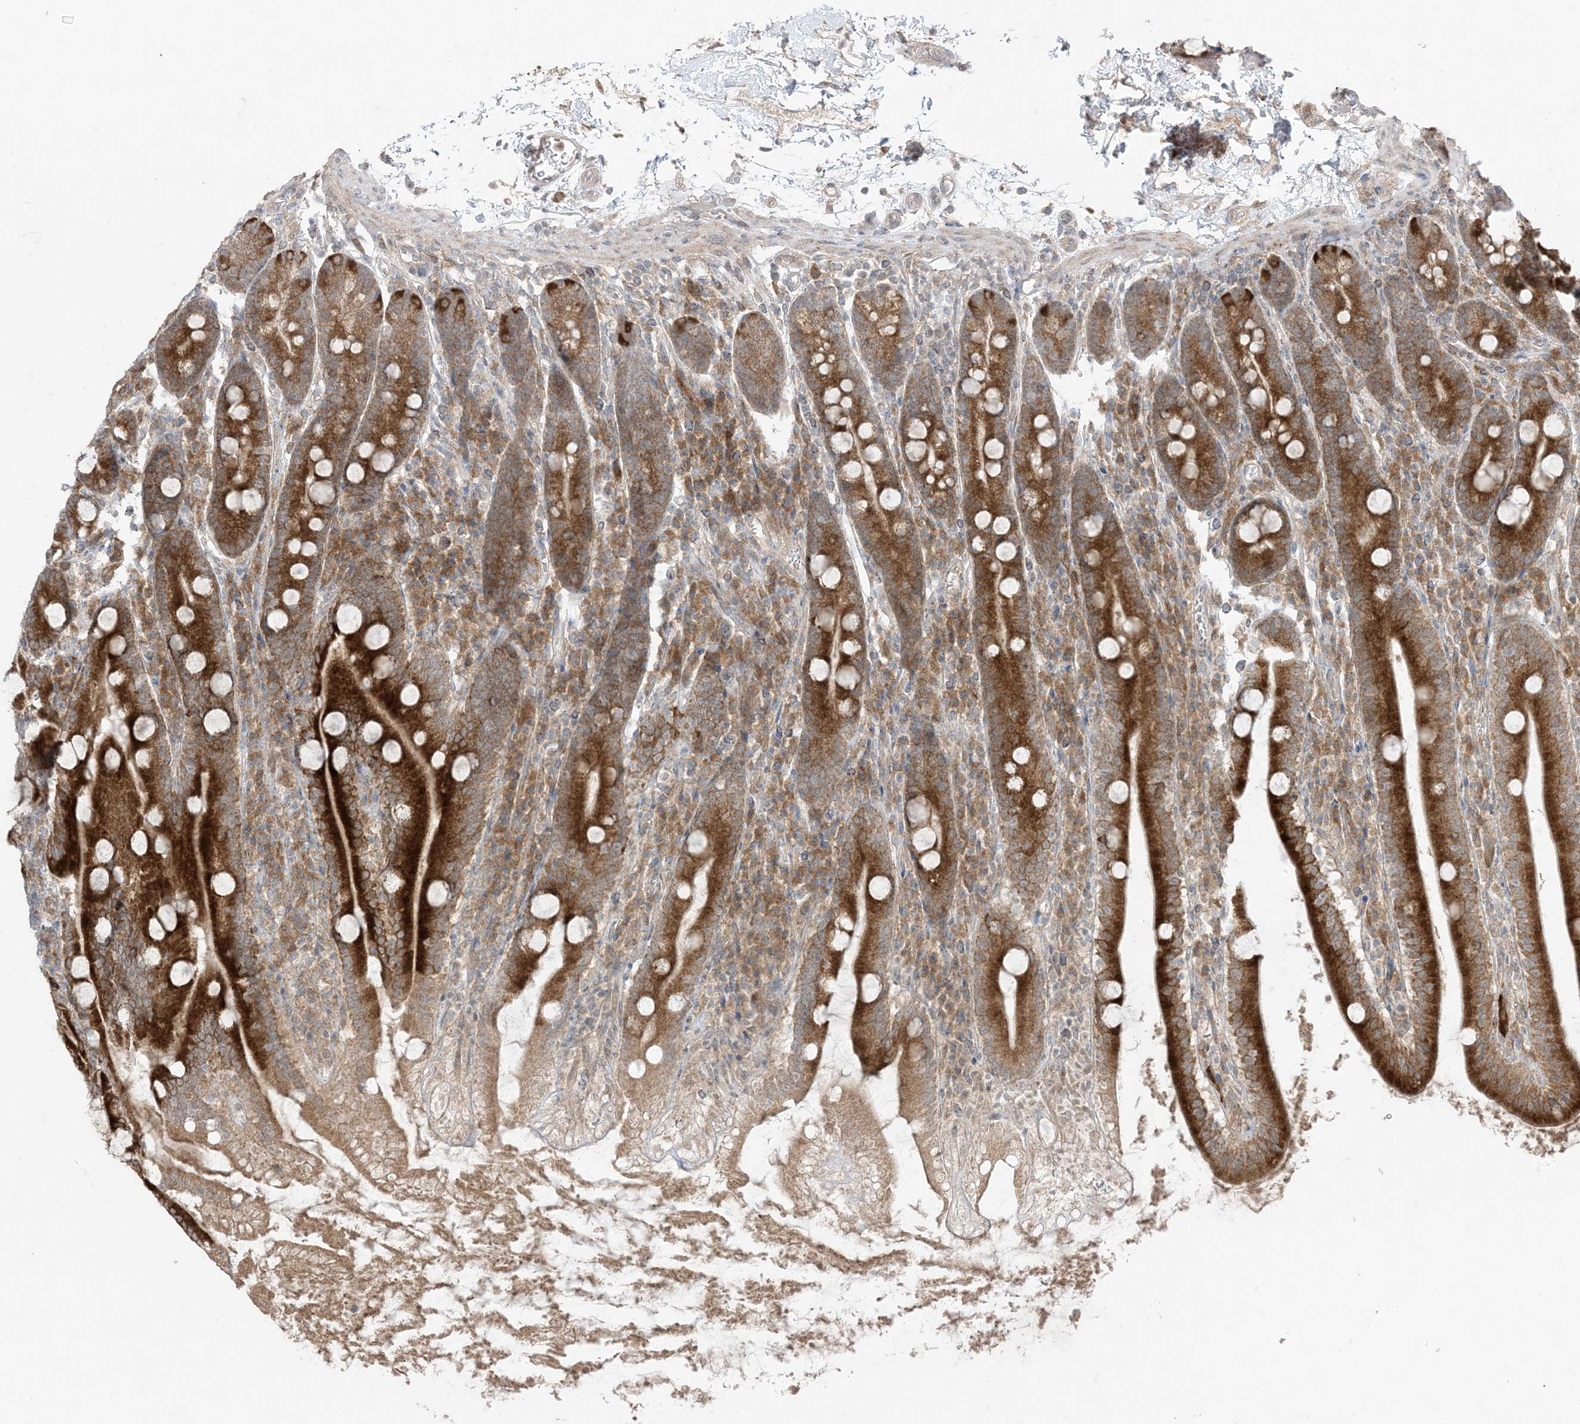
{"staining": {"intensity": "strong", "quantity": ">75%", "location": "cytoplasmic/membranous"}, "tissue": "duodenum", "cell_type": "Glandular cells", "image_type": "normal", "snomed": [{"axis": "morphology", "description": "Normal tissue, NOS"}, {"axis": "topography", "description": "Duodenum"}], "caption": "Immunohistochemical staining of benign duodenum shows >75% levels of strong cytoplasmic/membranous protein staining in approximately >75% of glandular cells.", "gene": "ODC1", "patient": {"sex": "male", "age": 35}}